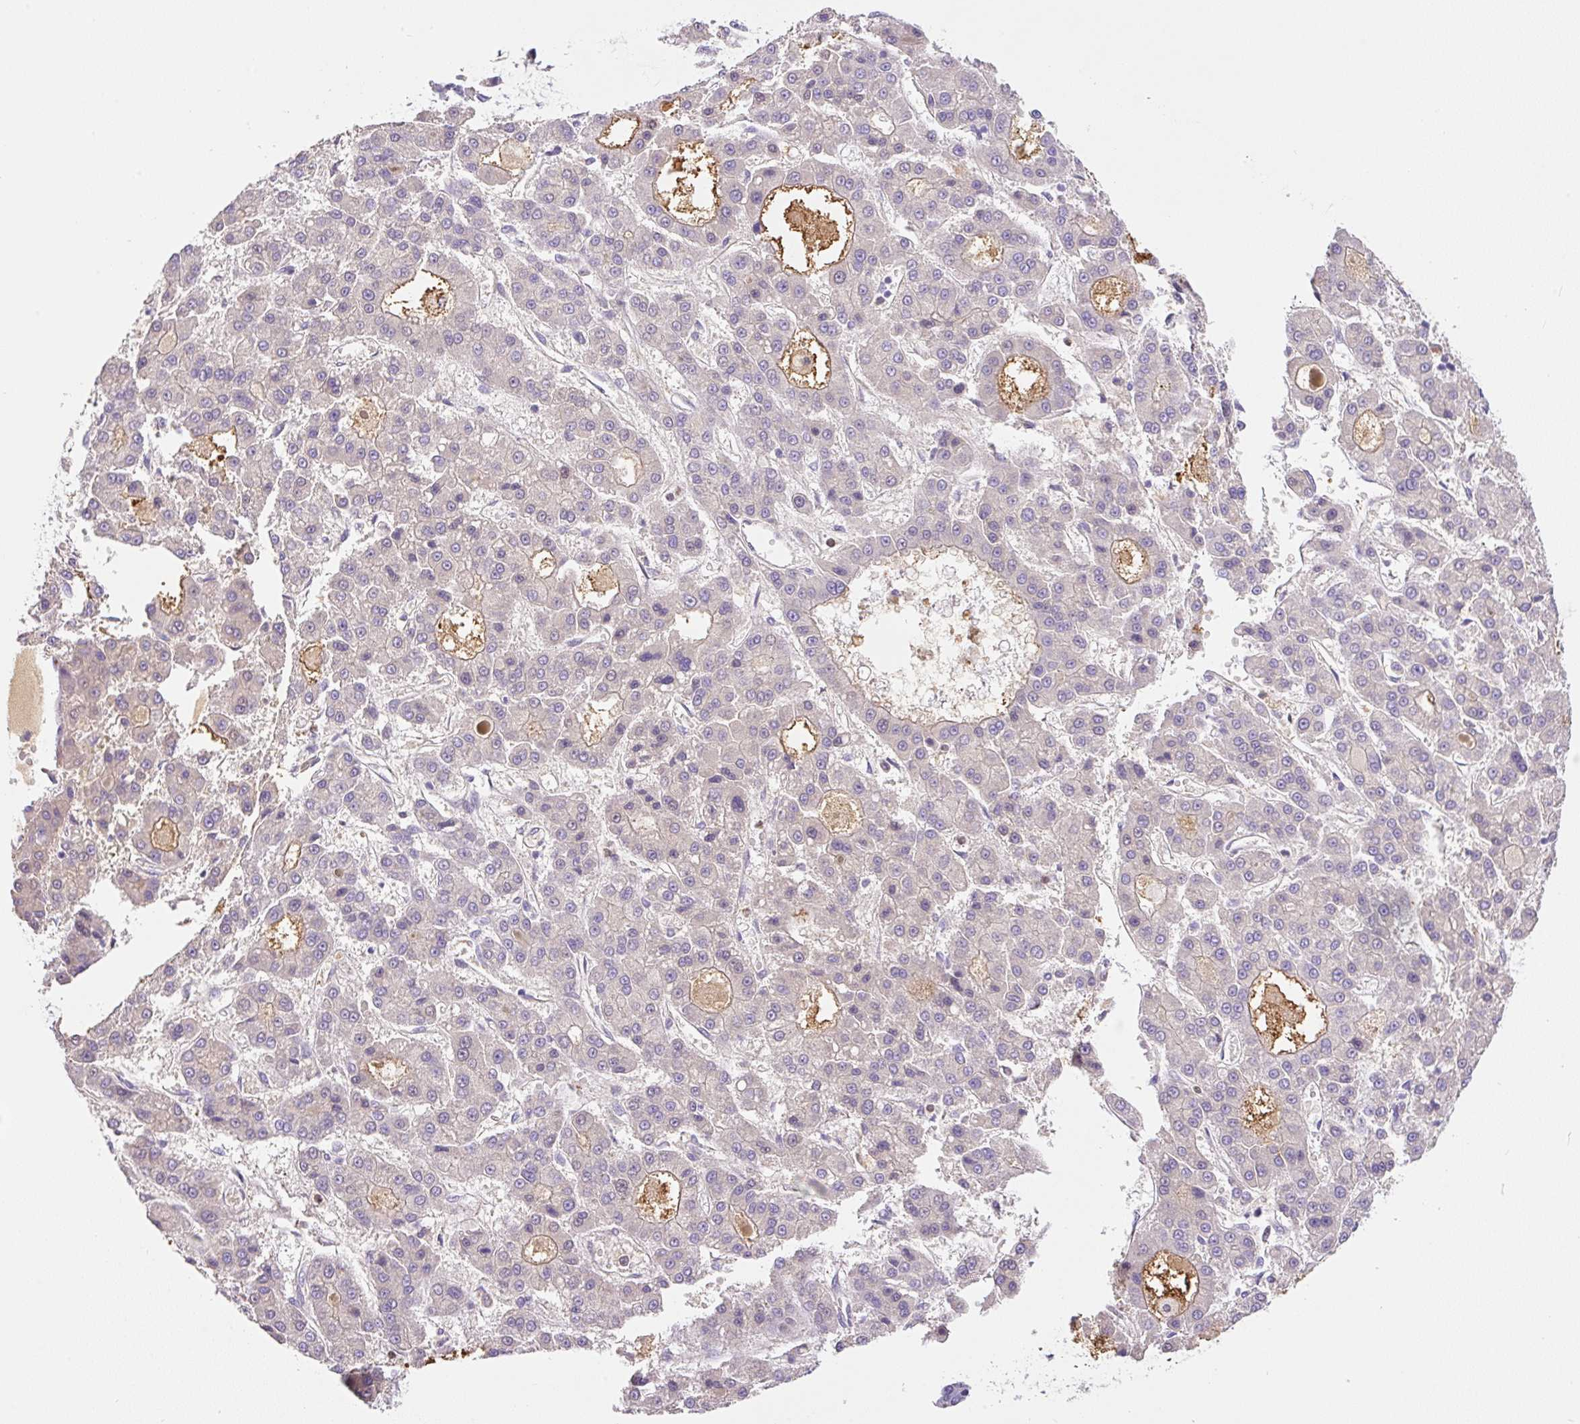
{"staining": {"intensity": "weak", "quantity": "<25%", "location": "cytoplasmic/membranous"}, "tissue": "liver cancer", "cell_type": "Tumor cells", "image_type": "cancer", "snomed": [{"axis": "morphology", "description": "Carcinoma, Hepatocellular, NOS"}, {"axis": "topography", "description": "Liver"}], "caption": "IHC micrograph of neoplastic tissue: human liver hepatocellular carcinoma stained with DAB (3,3'-diaminobenzidine) reveals no significant protein staining in tumor cells.", "gene": "TDRD15", "patient": {"sex": "male", "age": 70}}